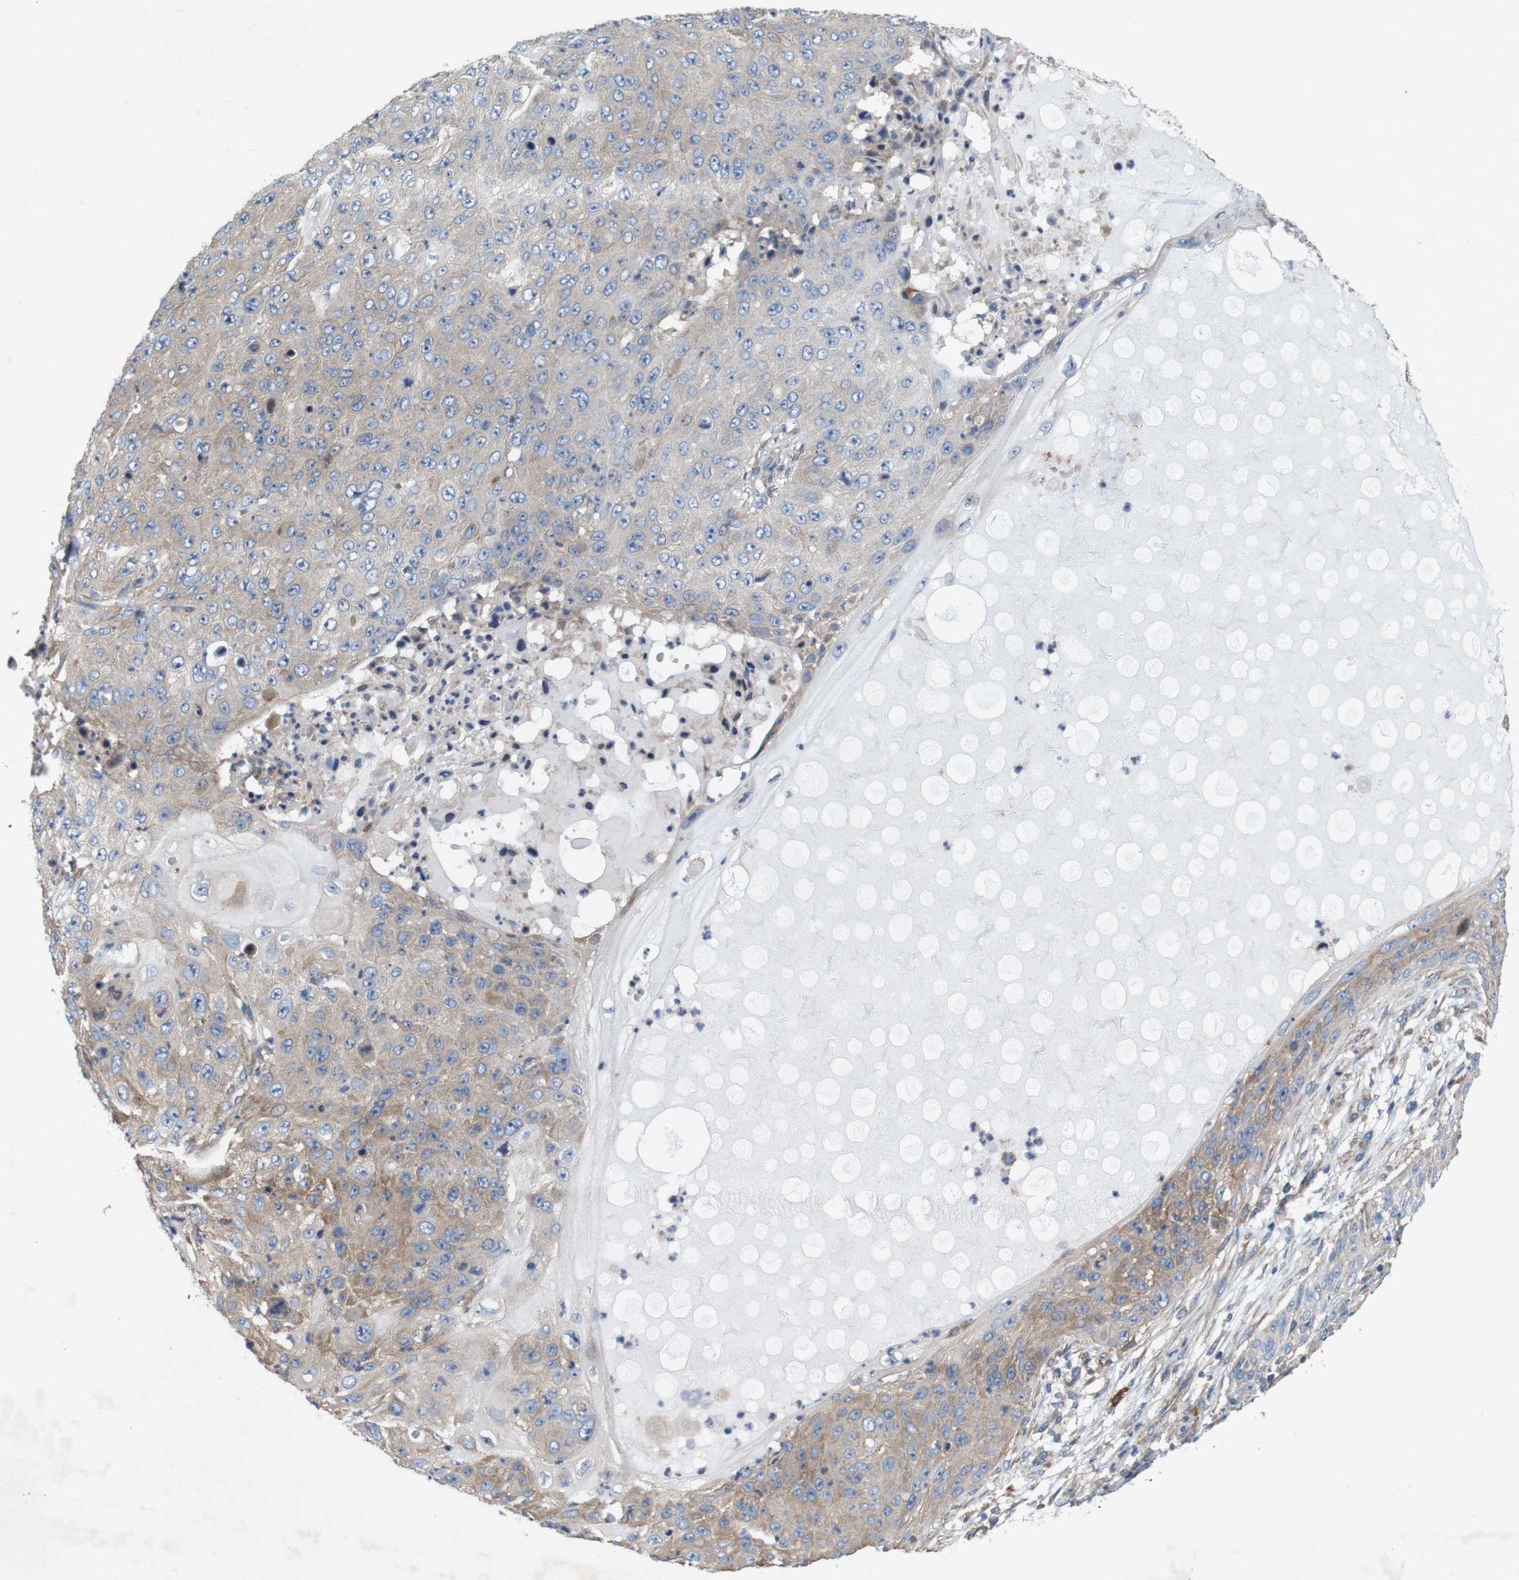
{"staining": {"intensity": "weak", "quantity": "25%-75%", "location": "cytoplasmic/membranous"}, "tissue": "skin cancer", "cell_type": "Tumor cells", "image_type": "cancer", "snomed": [{"axis": "morphology", "description": "Squamous cell carcinoma, NOS"}, {"axis": "topography", "description": "Skin"}], "caption": "Tumor cells exhibit weak cytoplasmic/membranous positivity in about 25%-75% of cells in skin cancer (squamous cell carcinoma). (DAB = brown stain, brightfield microscopy at high magnification).", "gene": "SIGLEC8", "patient": {"sex": "female", "age": 80}}